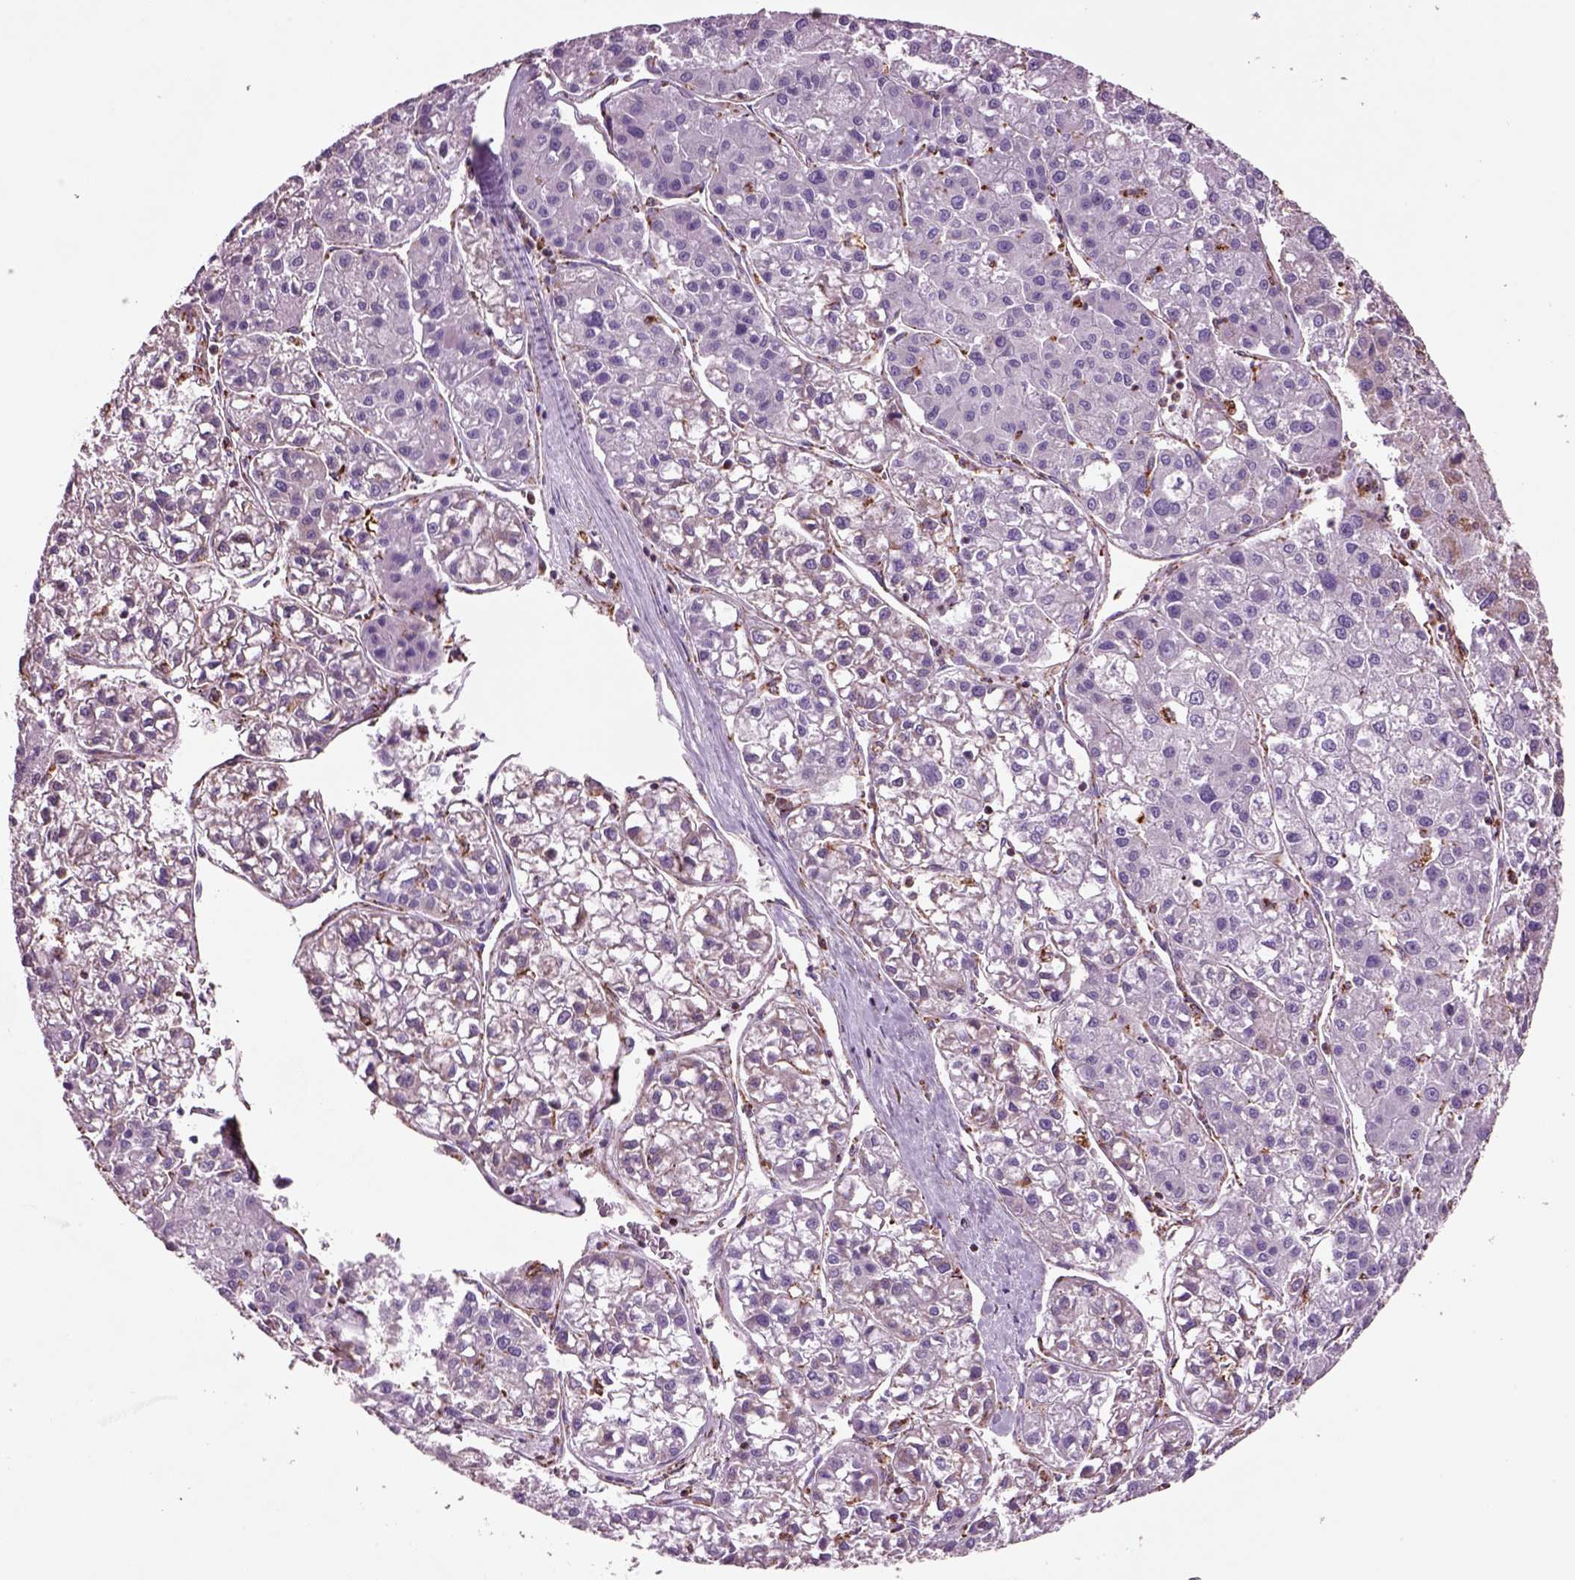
{"staining": {"intensity": "negative", "quantity": "none", "location": "none"}, "tissue": "liver cancer", "cell_type": "Tumor cells", "image_type": "cancer", "snomed": [{"axis": "morphology", "description": "Carcinoma, Hepatocellular, NOS"}, {"axis": "topography", "description": "Liver"}], "caption": "Liver hepatocellular carcinoma was stained to show a protein in brown. There is no significant staining in tumor cells.", "gene": "SLC25A24", "patient": {"sex": "male", "age": 73}}